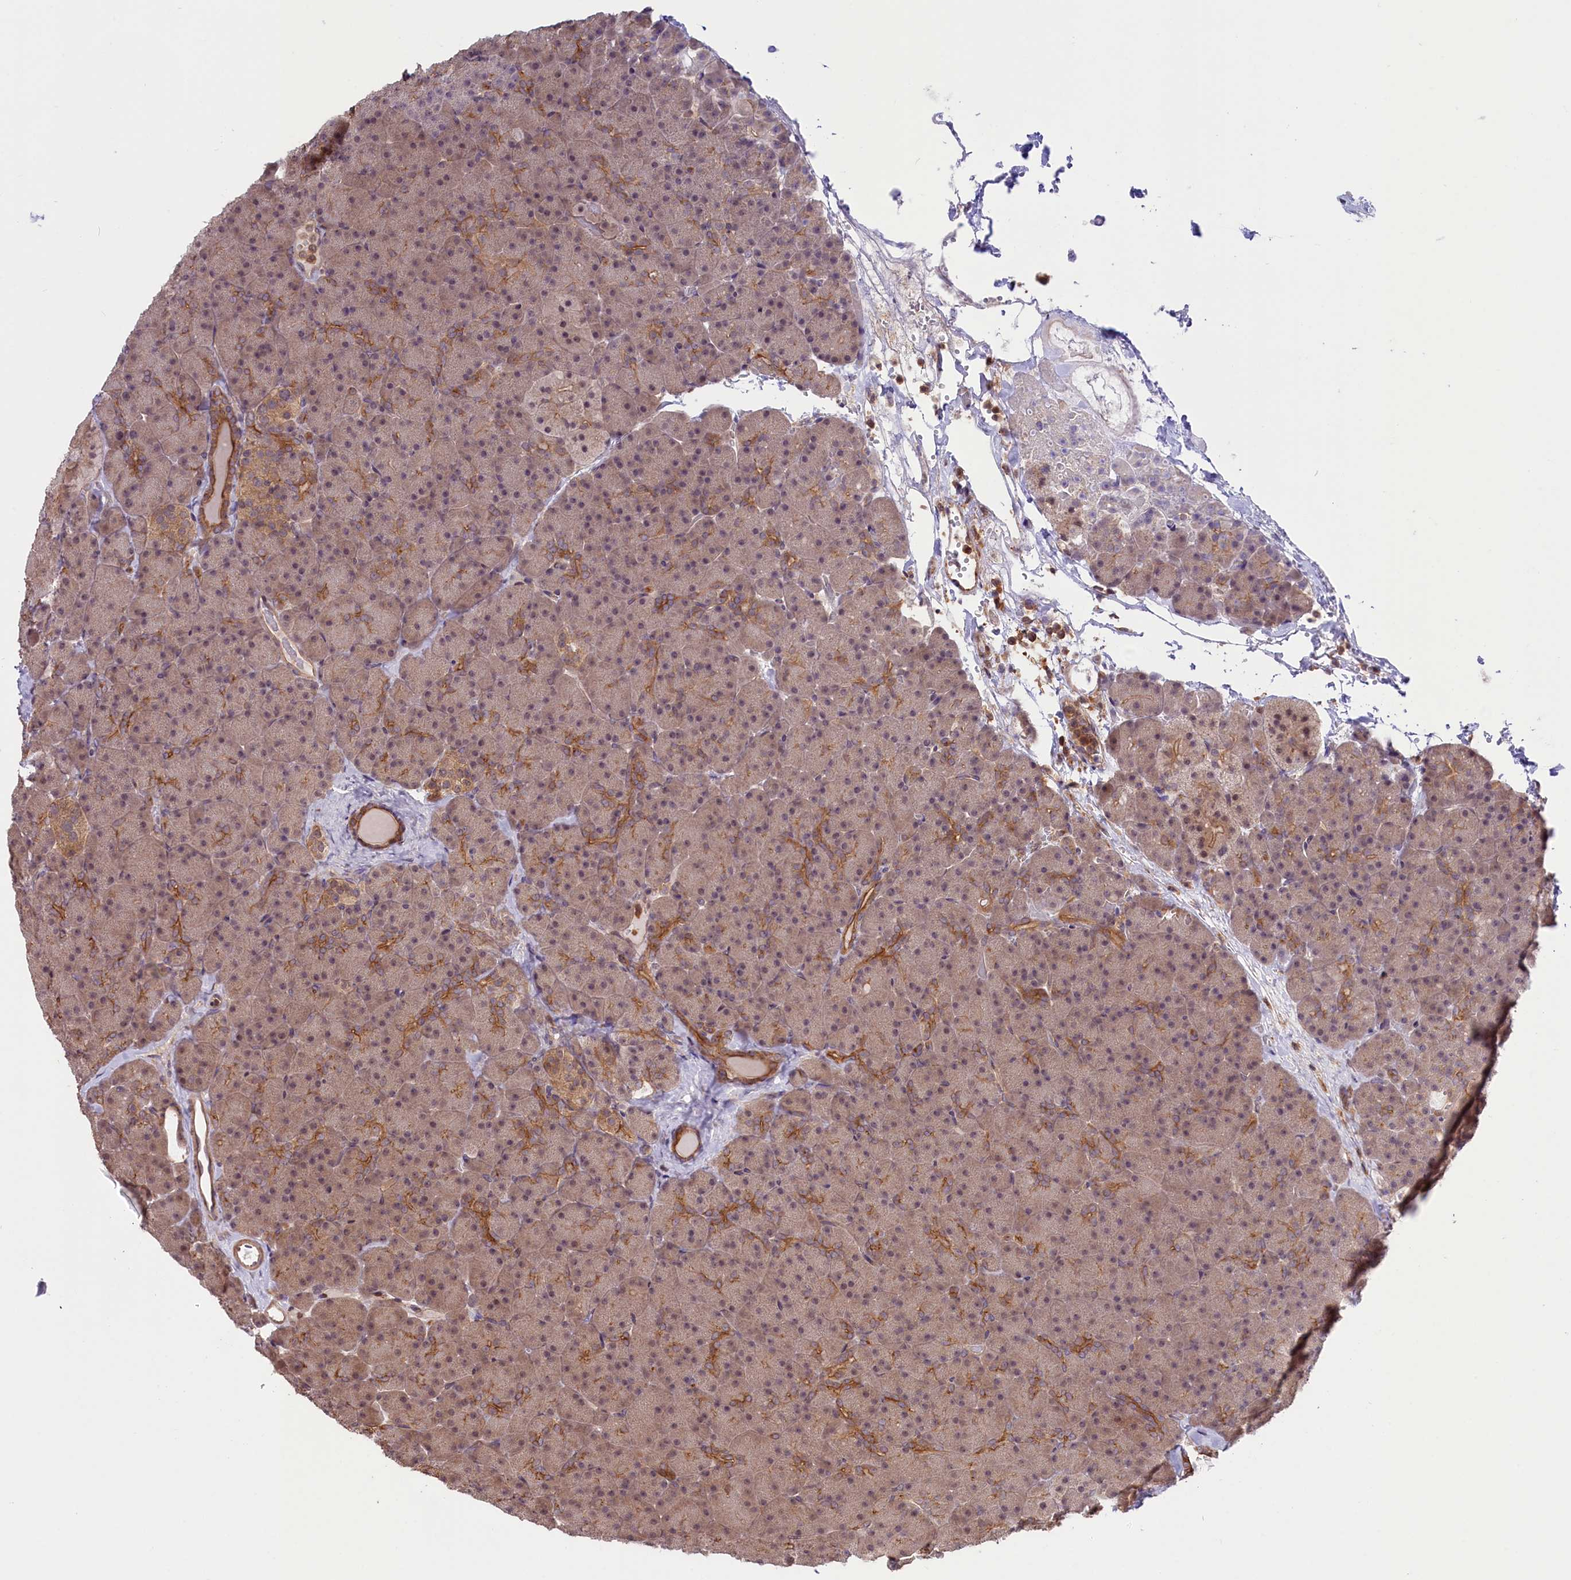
{"staining": {"intensity": "moderate", "quantity": "25%-75%", "location": "cytoplasmic/membranous"}, "tissue": "pancreas", "cell_type": "Exocrine glandular cells", "image_type": "normal", "snomed": [{"axis": "morphology", "description": "Normal tissue, NOS"}, {"axis": "topography", "description": "Pancreas"}], "caption": "A photomicrograph of human pancreas stained for a protein exhibits moderate cytoplasmic/membranous brown staining in exocrine glandular cells. (IHC, brightfield microscopy, high magnification).", "gene": "RIC8A", "patient": {"sex": "male", "age": 36}}